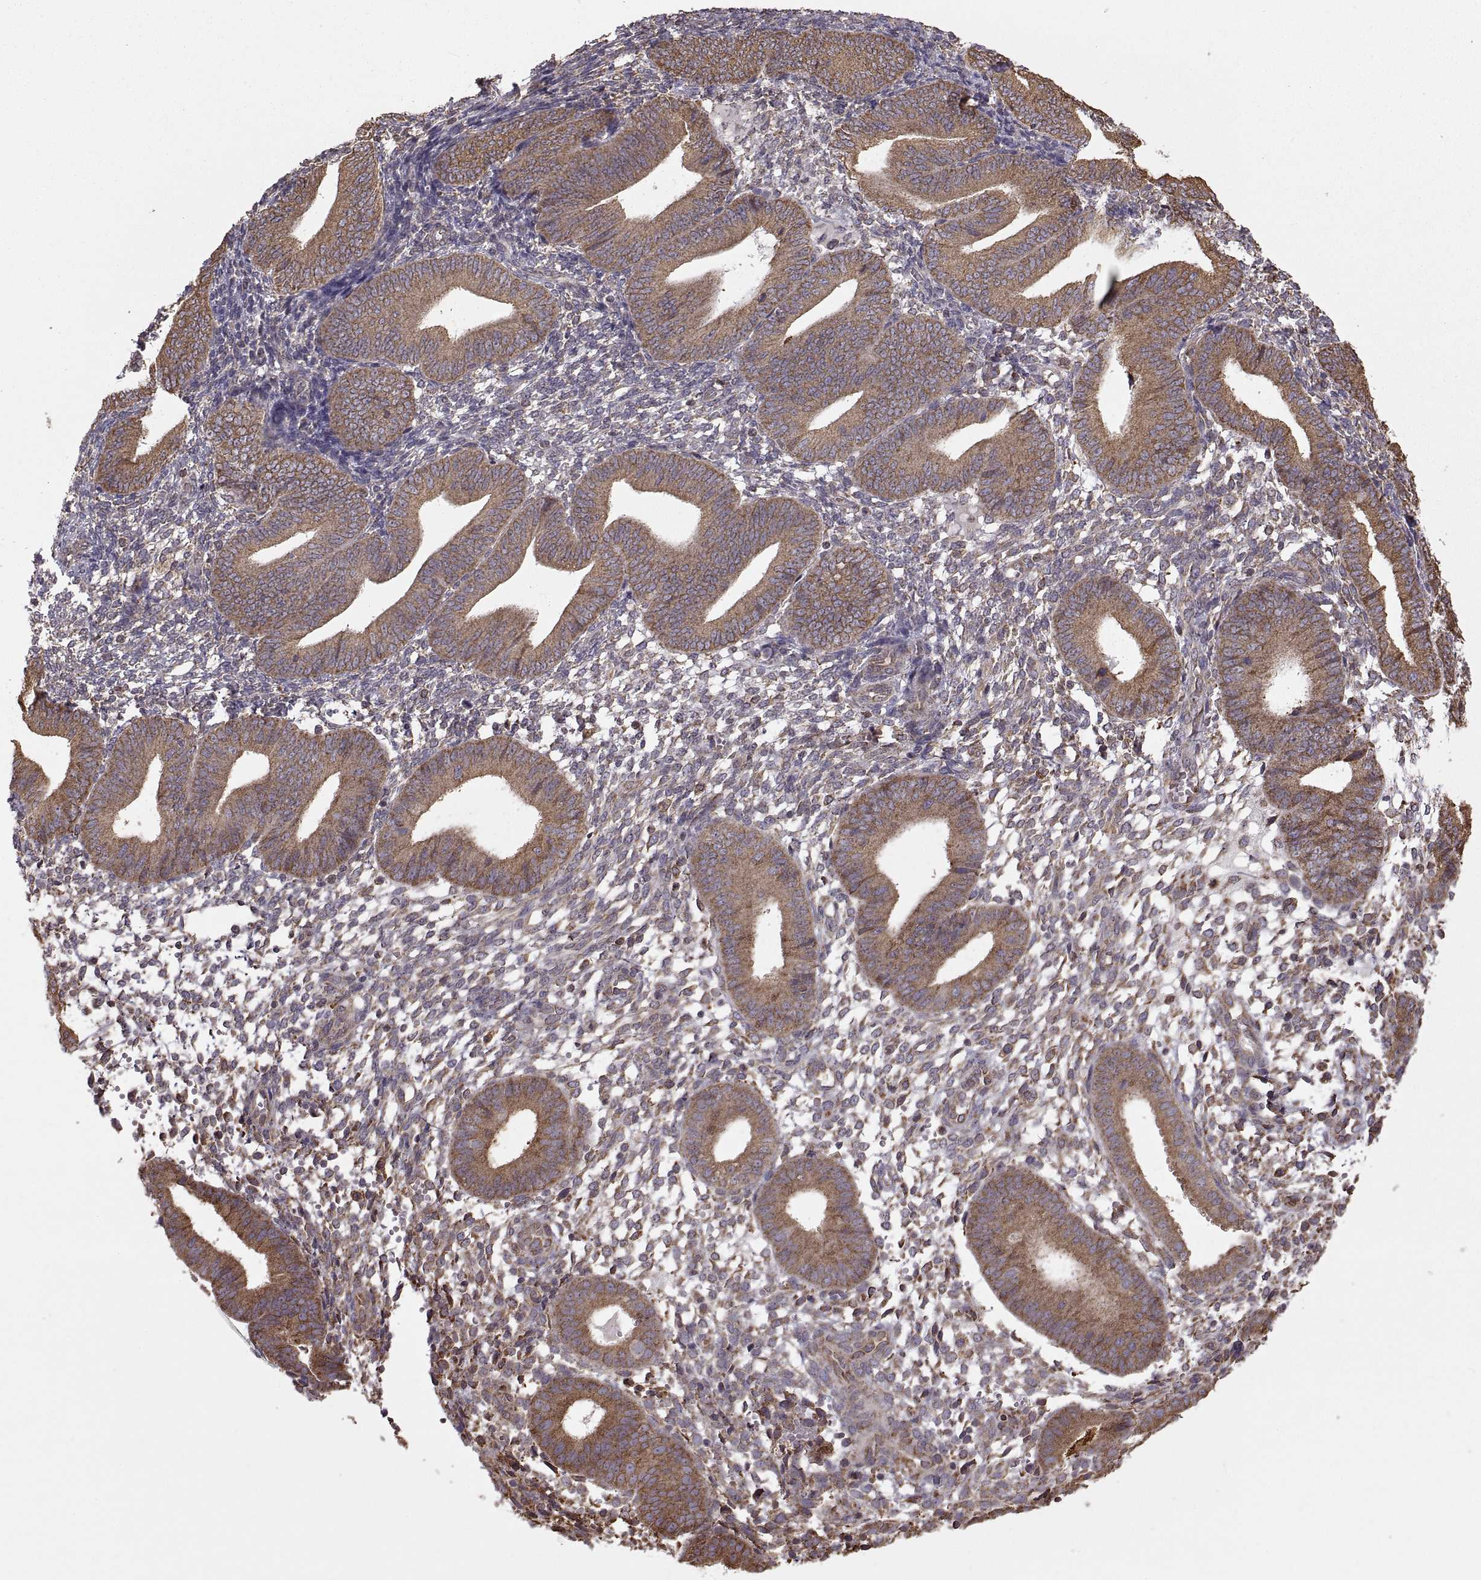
{"staining": {"intensity": "weak", "quantity": "25%-75%", "location": "cytoplasmic/membranous"}, "tissue": "endometrium", "cell_type": "Cells in endometrial stroma", "image_type": "normal", "snomed": [{"axis": "morphology", "description": "Normal tissue, NOS"}, {"axis": "topography", "description": "Endometrium"}], "caption": "Protein expression analysis of unremarkable endometrium shows weak cytoplasmic/membranous positivity in about 25%-75% of cells in endometrial stroma. The protein is stained brown, and the nuclei are stained in blue (DAB IHC with brightfield microscopy, high magnification).", "gene": "PDIA3", "patient": {"sex": "female", "age": 39}}